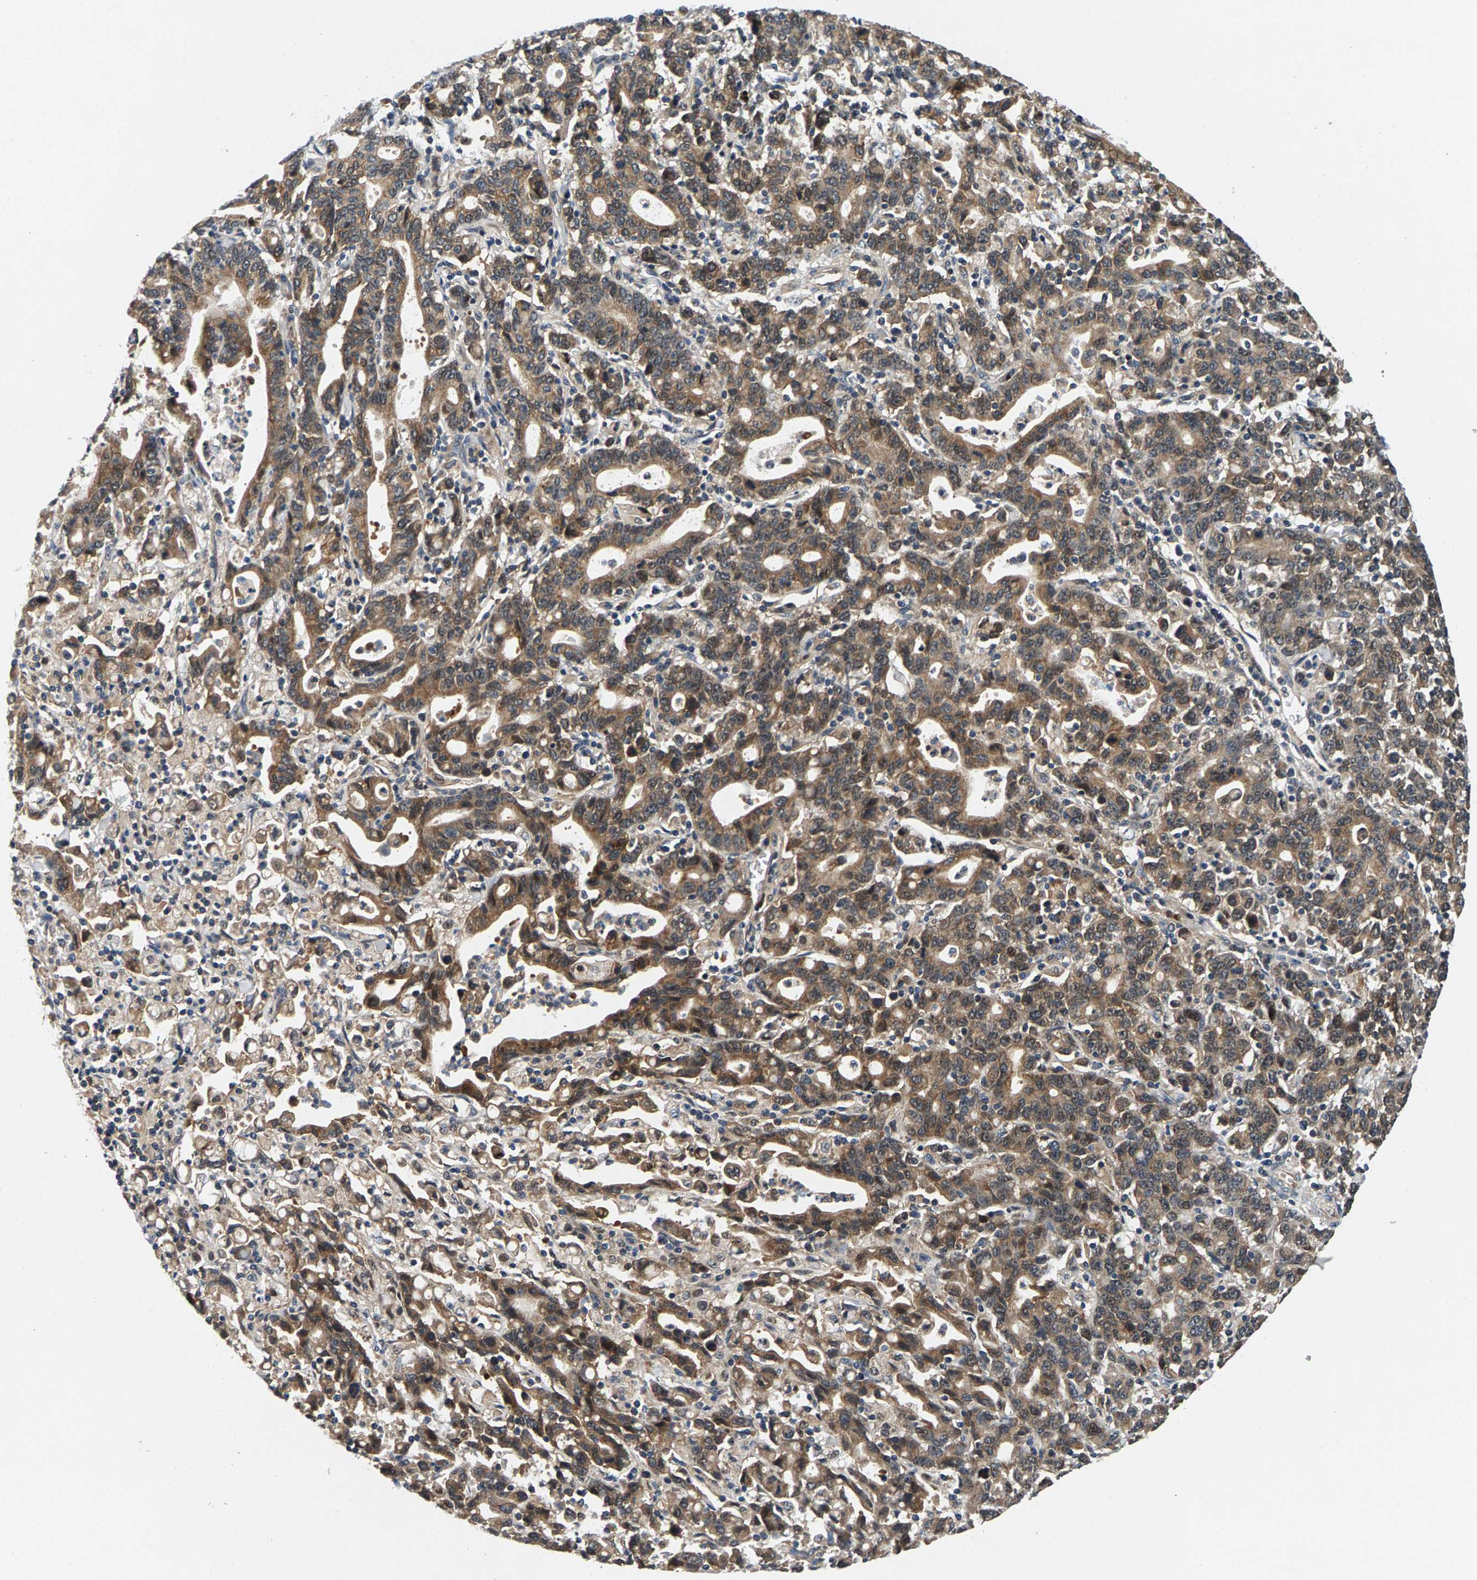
{"staining": {"intensity": "moderate", "quantity": "25%-75%", "location": "cytoplasmic/membranous"}, "tissue": "stomach cancer", "cell_type": "Tumor cells", "image_type": "cancer", "snomed": [{"axis": "morphology", "description": "Adenocarcinoma, NOS"}, {"axis": "topography", "description": "Stomach, upper"}], "caption": "Human stomach cancer stained with a brown dye reveals moderate cytoplasmic/membranous positive expression in about 25%-75% of tumor cells.", "gene": "FAM78A", "patient": {"sex": "male", "age": 69}}